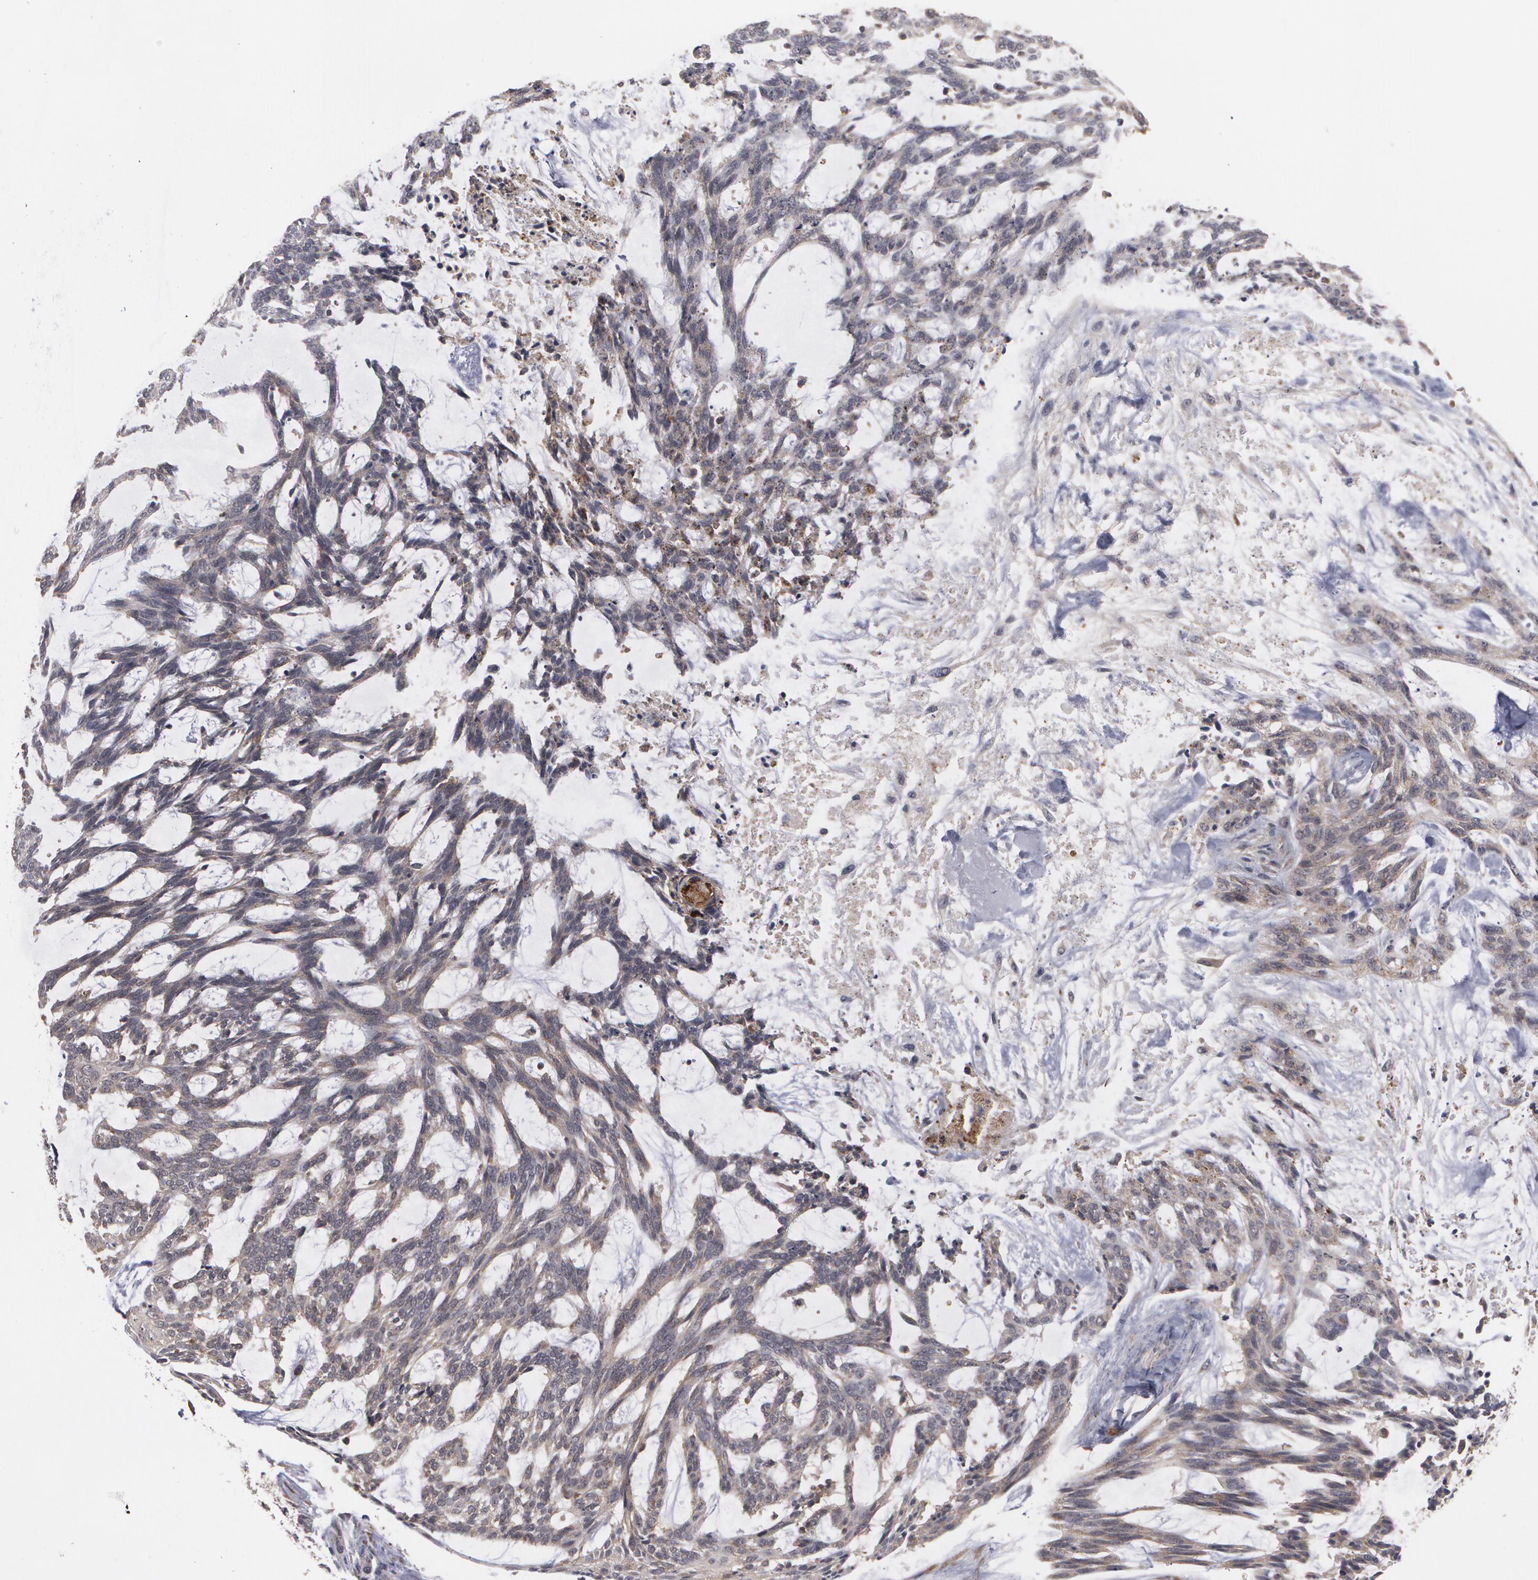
{"staining": {"intensity": "weak", "quantity": ">75%", "location": "cytoplasmic/membranous"}, "tissue": "skin cancer", "cell_type": "Tumor cells", "image_type": "cancer", "snomed": [{"axis": "morphology", "description": "Normal tissue, NOS"}, {"axis": "morphology", "description": "Basal cell carcinoma"}, {"axis": "topography", "description": "Skin"}], "caption": "Immunohistochemical staining of basal cell carcinoma (skin) reveals low levels of weak cytoplasmic/membranous positivity in approximately >75% of tumor cells. (DAB (3,3'-diaminobenzidine) IHC with brightfield microscopy, high magnification).", "gene": "BMP6", "patient": {"sex": "female", "age": 71}}